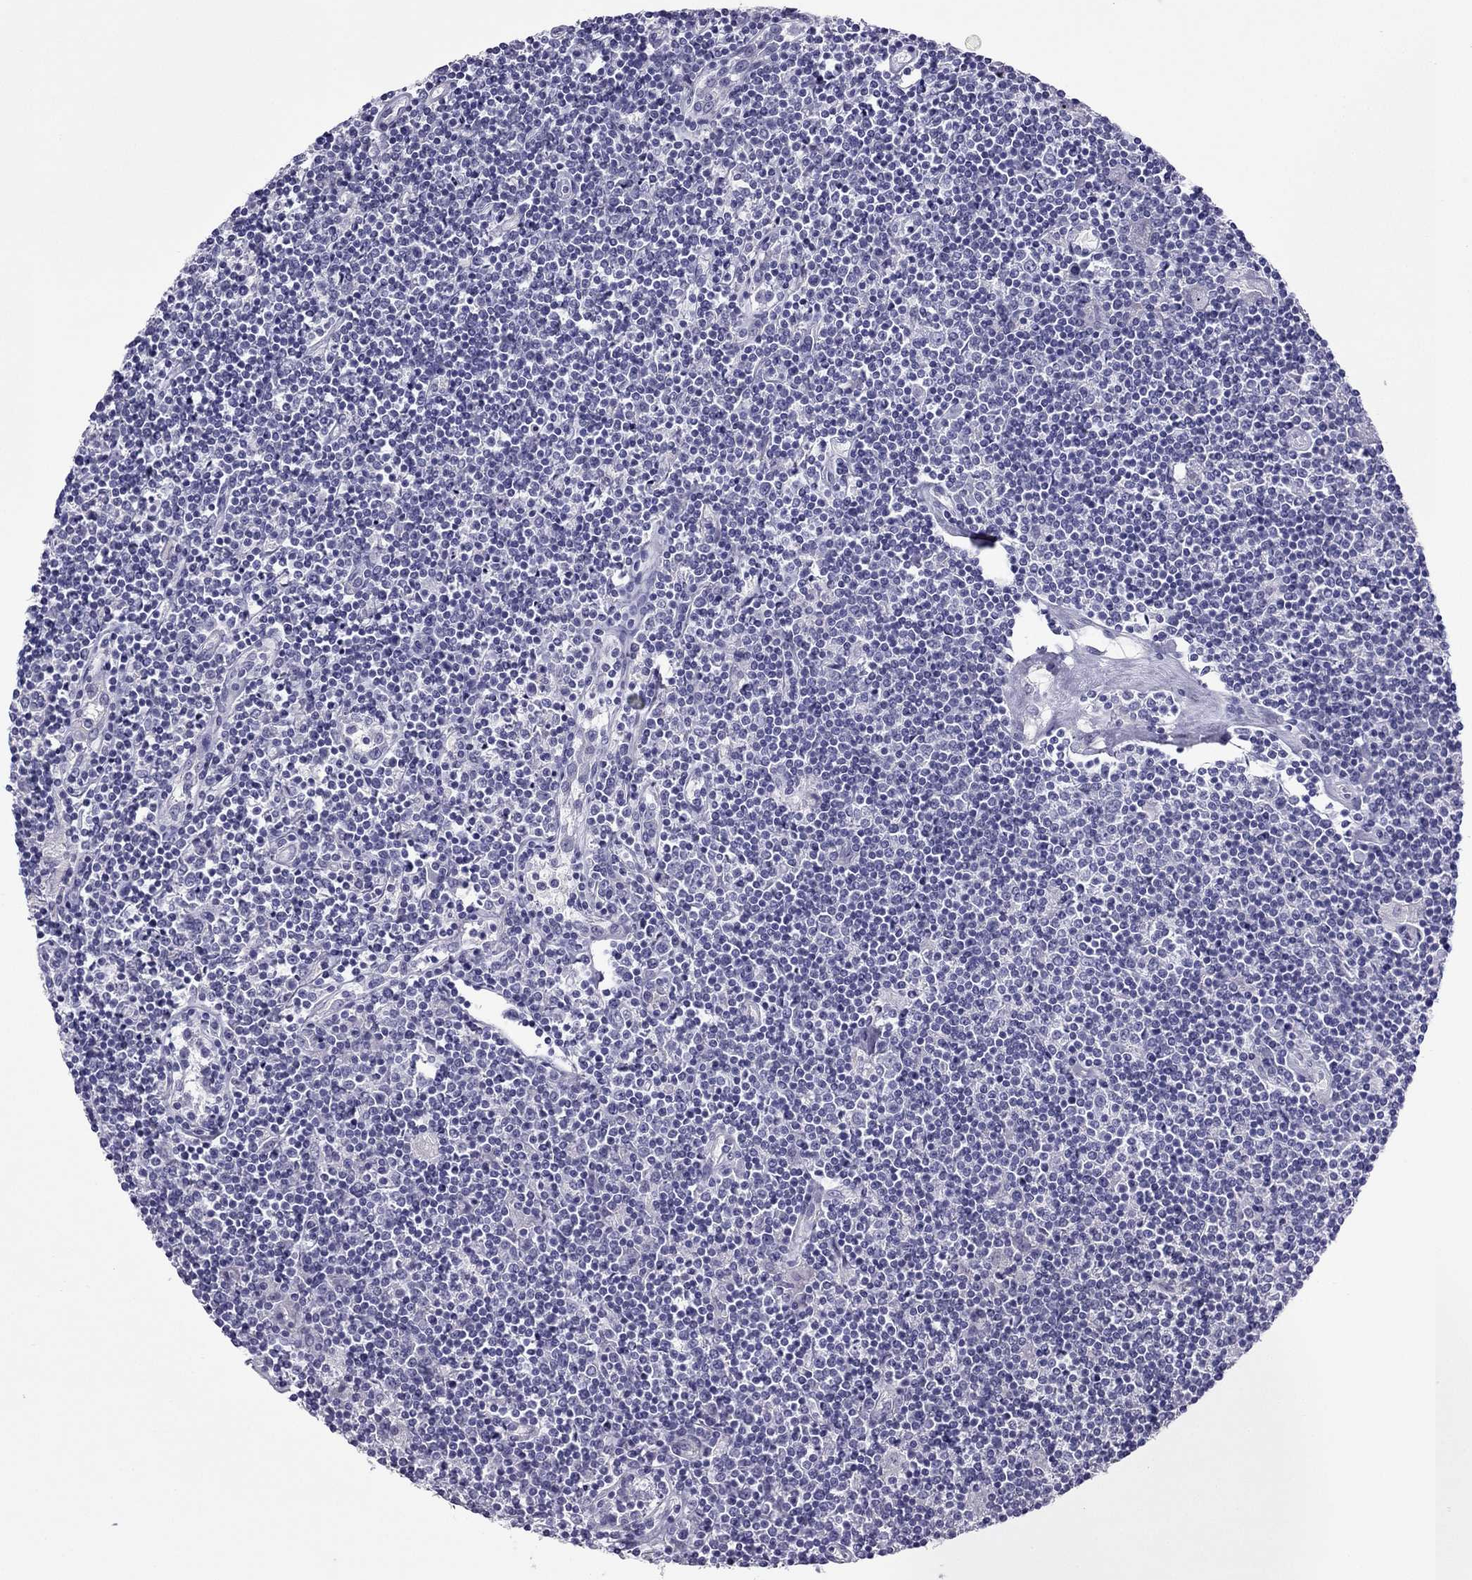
{"staining": {"intensity": "negative", "quantity": "none", "location": "none"}, "tissue": "lymphoma", "cell_type": "Tumor cells", "image_type": "cancer", "snomed": [{"axis": "morphology", "description": "Hodgkin's disease, NOS"}, {"axis": "topography", "description": "Lymph node"}], "caption": "Immunohistochemistry of lymphoma exhibits no positivity in tumor cells.", "gene": "GJA8", "patient": {"sex": "male", "age": 40}}